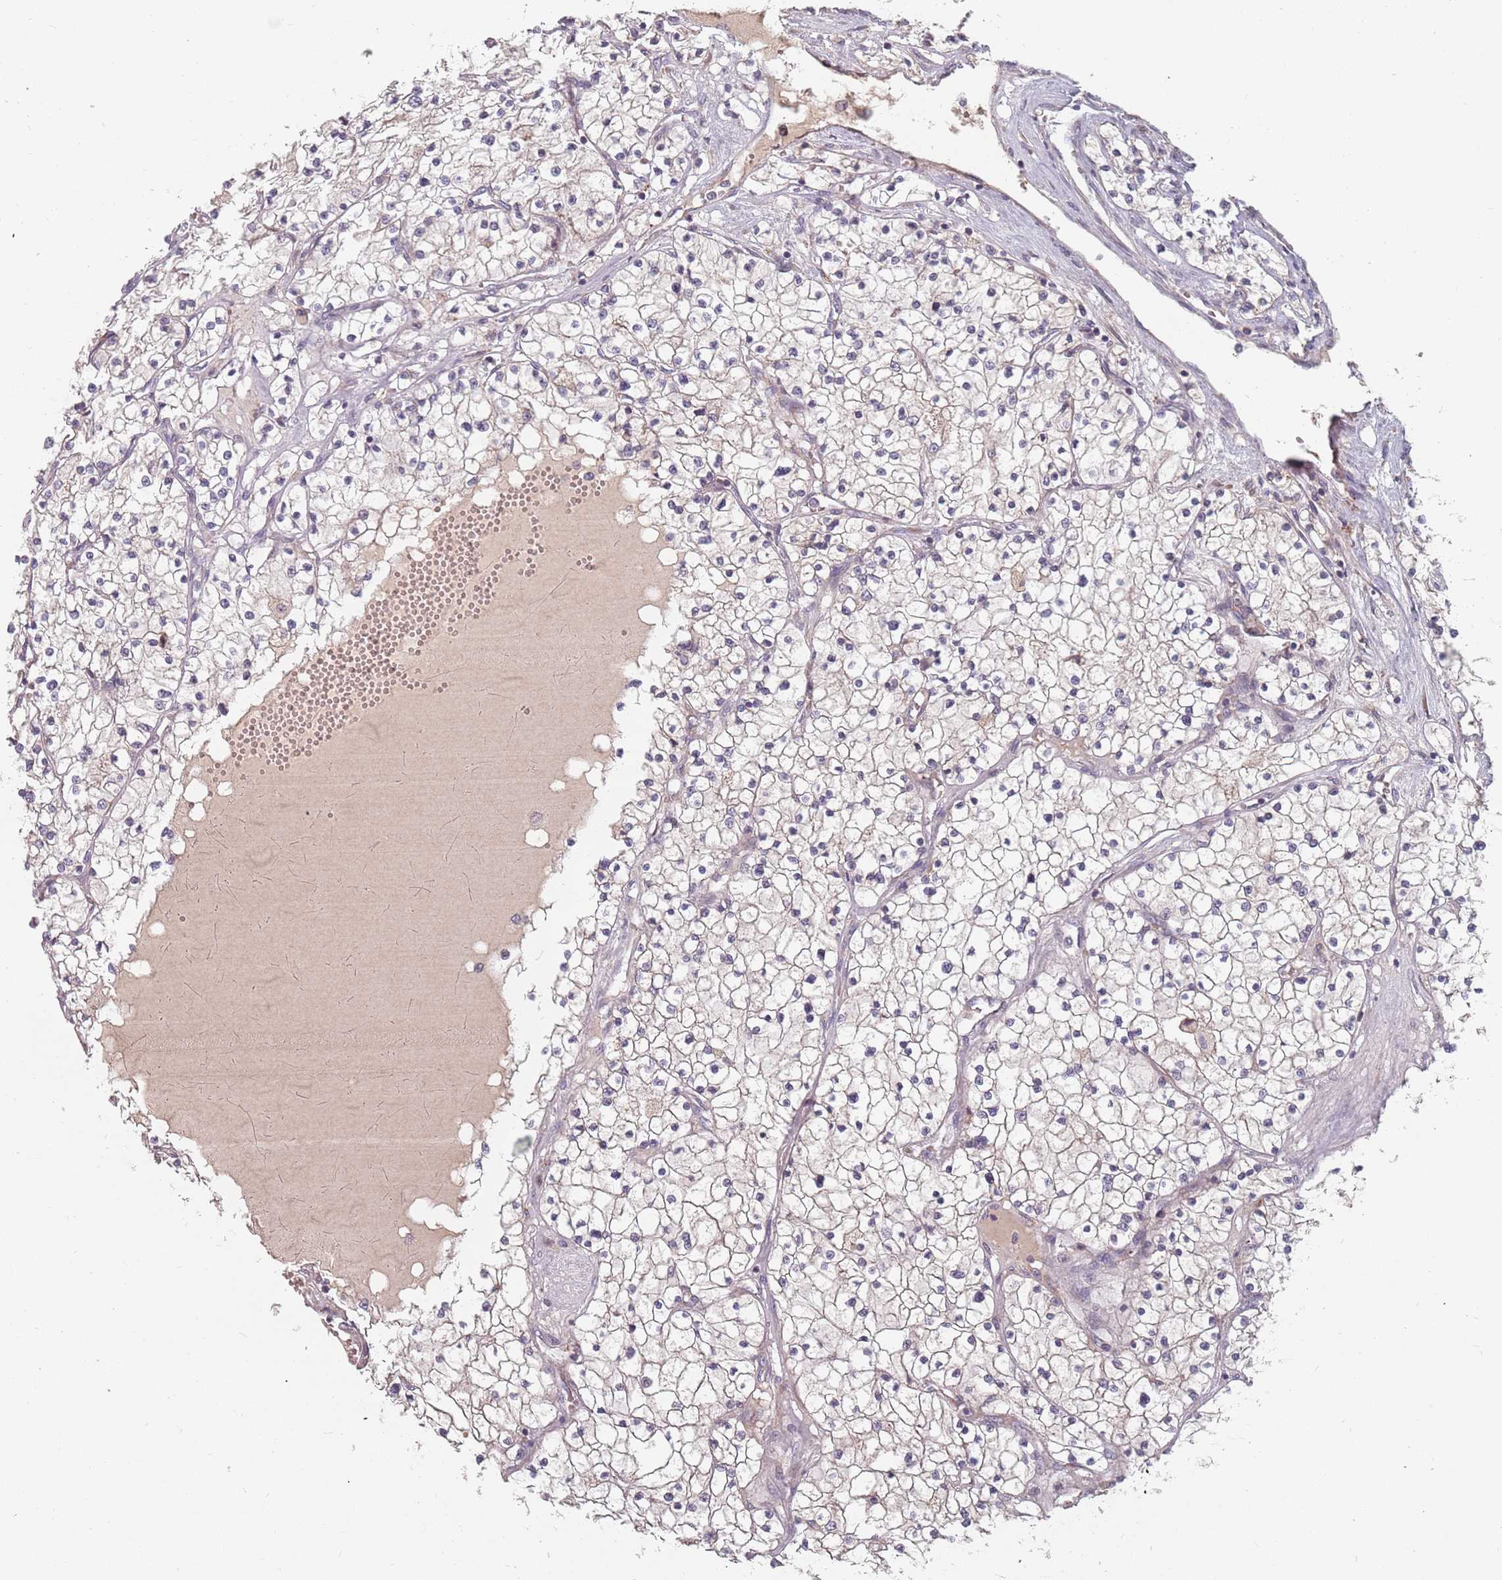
{"staining": {"intensity": "negative", "quantity": "none", "location": "none"}, "tissue": "renal cancer", "cell_type": "Tumor cells", "image_type": "cancer", "snomed": [{"axis": "morphology", "description": "Normal tissue, NOS"}, {"axis": "morphology", "description": "Adenocarcinoma, NOS"}, {"axis": "topography", "description": "Kidney"}], "caption": "An immunohistochemistry micrograph of renal cancer (adenocarcinoma) is shown. There is no staining in tumor cells of renal cancer (adenocarcinoma).", "gene": "ADAL", "patient": {"sex": "male", "age": 68}}